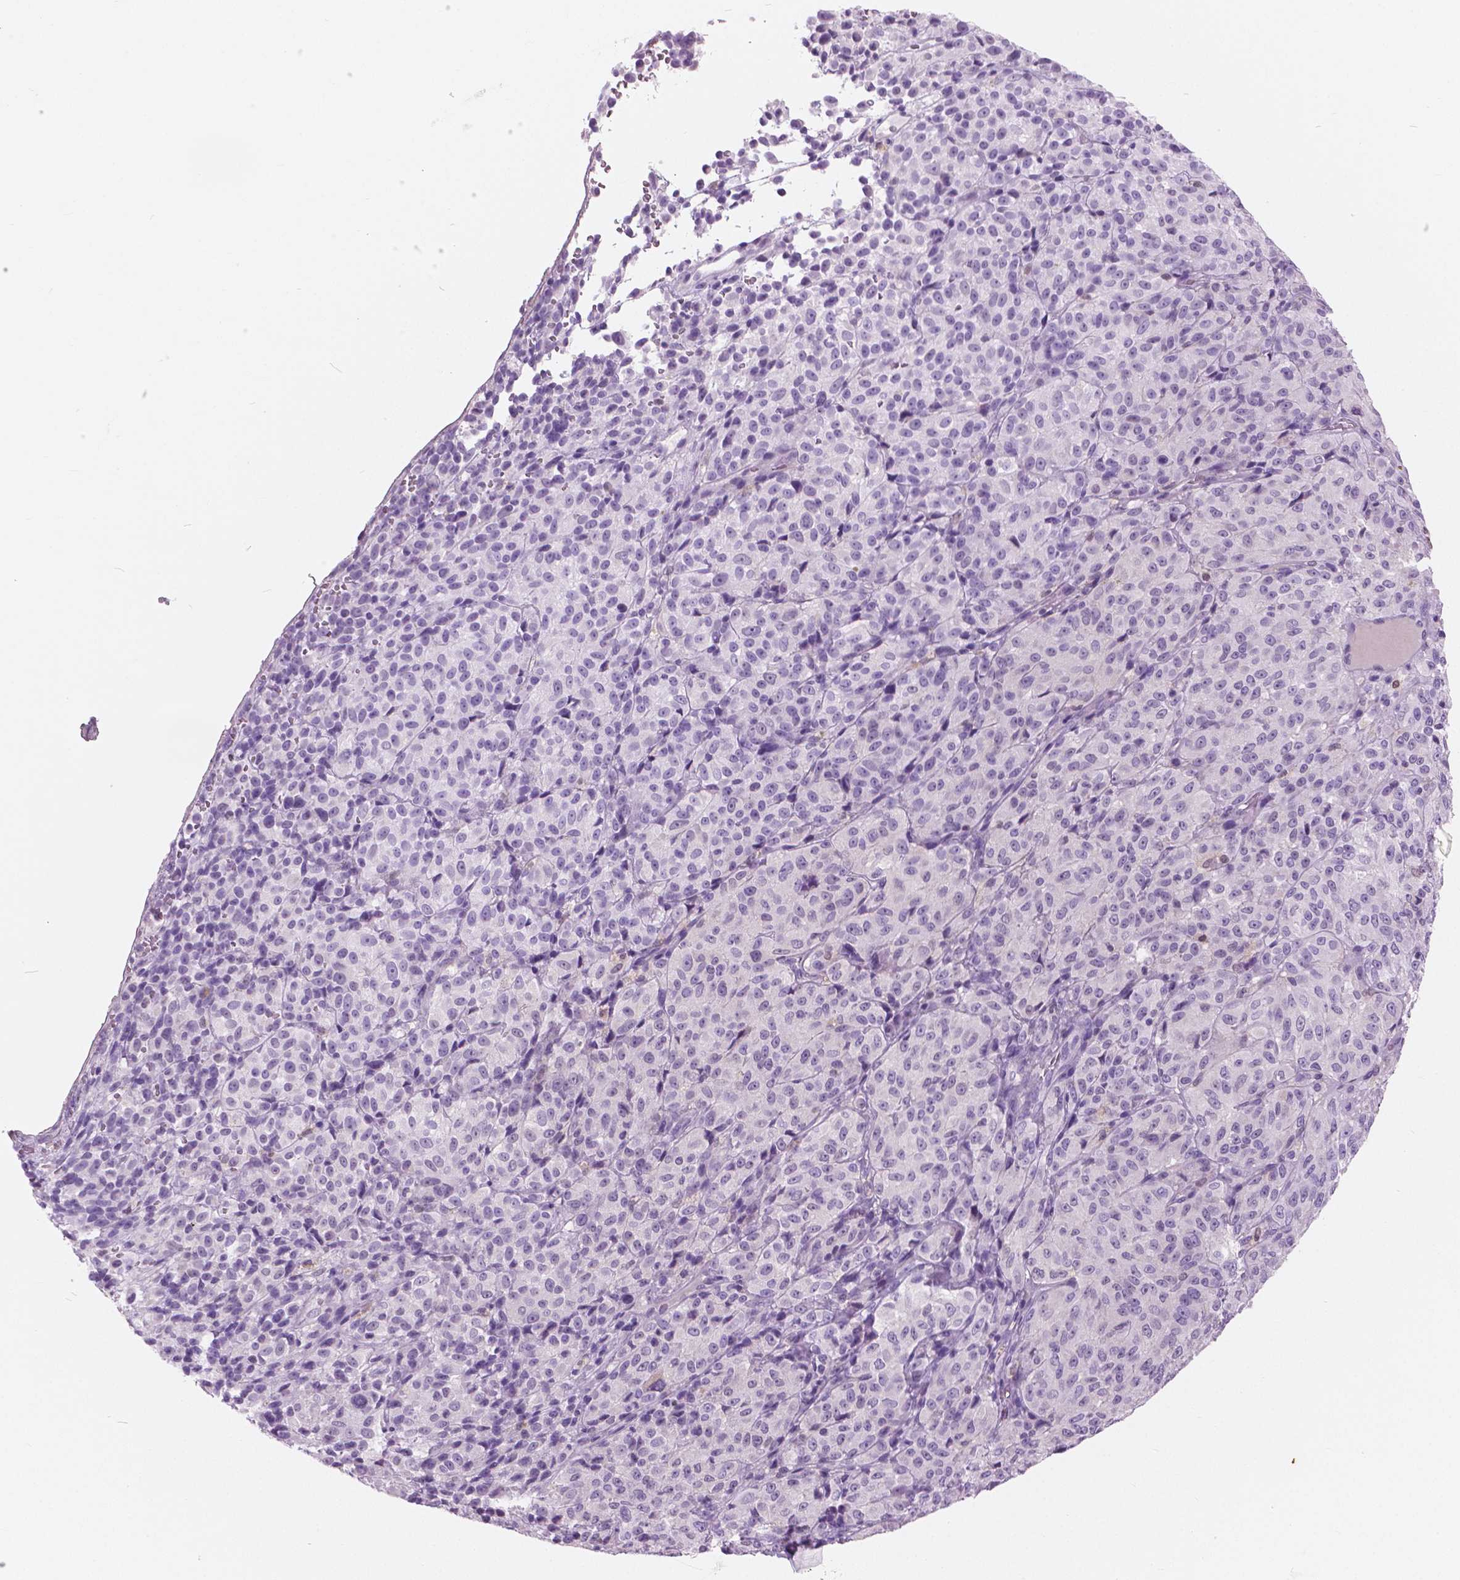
{"staining": {"intensity": "negative", "quantity": "none", "location": "none"}, "tissue": "melanoma", "cell_type": "Tumor cells", "image_type": "cancer", "snomed": [{"axis": "morphology", "description": "Malignant melanoma, Metastatic site"}, {"axis": "topography", "description": "Brain"}], "caption": "The photomicrograph reveals no staining of tumor cells in melanoma. (Stains: DAB immunohistochemistry (IHC) with hematoxylin counter stain, Microscopy: brightfield microscopy at high magnification).", "gene": "GALM", "patient": {"sex": "female", "age": 56}}